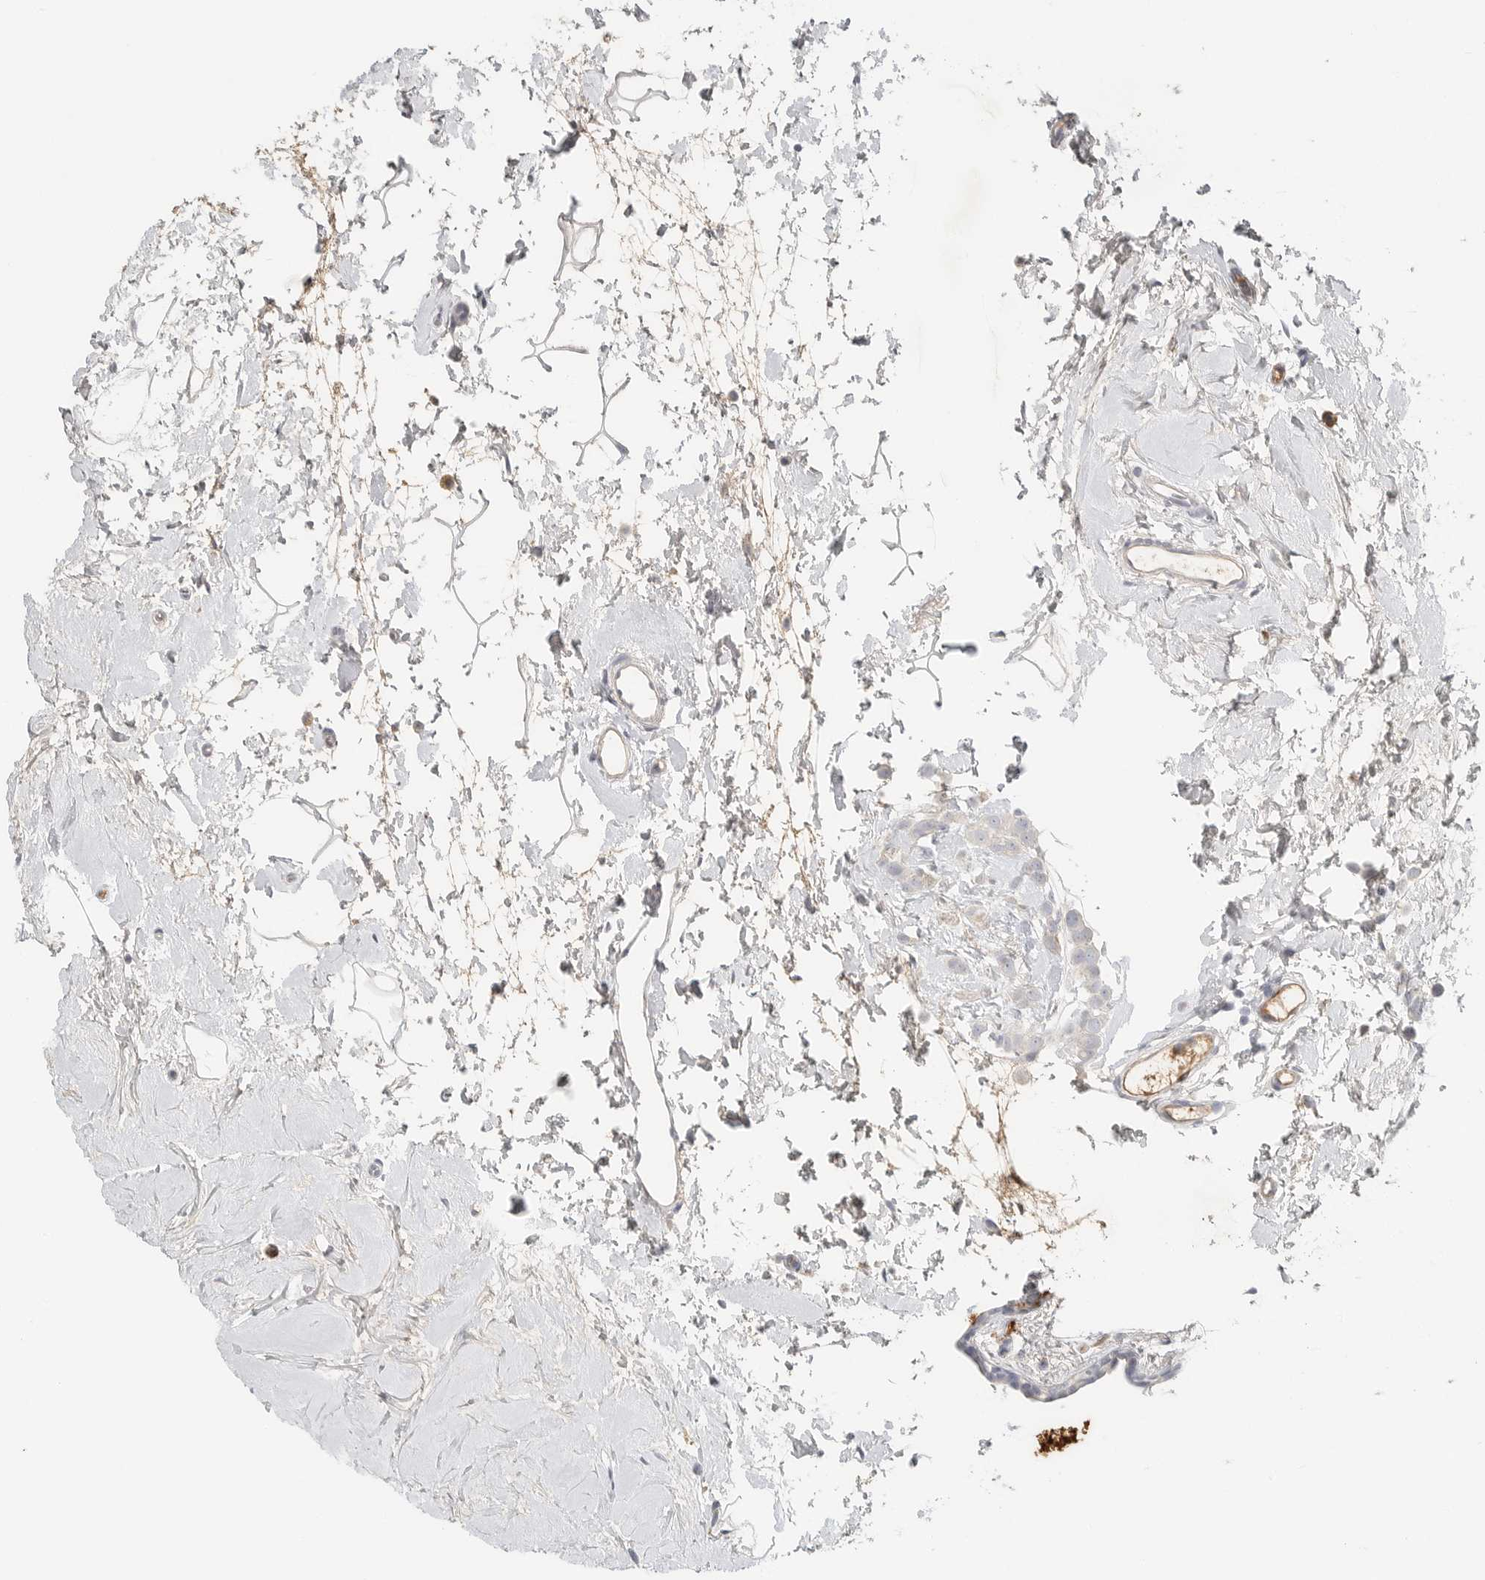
{"staining": {"intensity": "negative", "quantity": "none", "location": "none"}, "tissue": "breast cancer", "cell_type": "Tumor cells", "image_type": "cancer", "snomed": [{"axis": "morphology", "description": "Lobular carcinoma"}, {"axis": "topography", "description": "Breast"}], "caption": "IHC of breast cancer demonstrates no positivity in tumor cells.", "gene": "SLC25A36", "patient": {"sex": "female", "age": 47}}